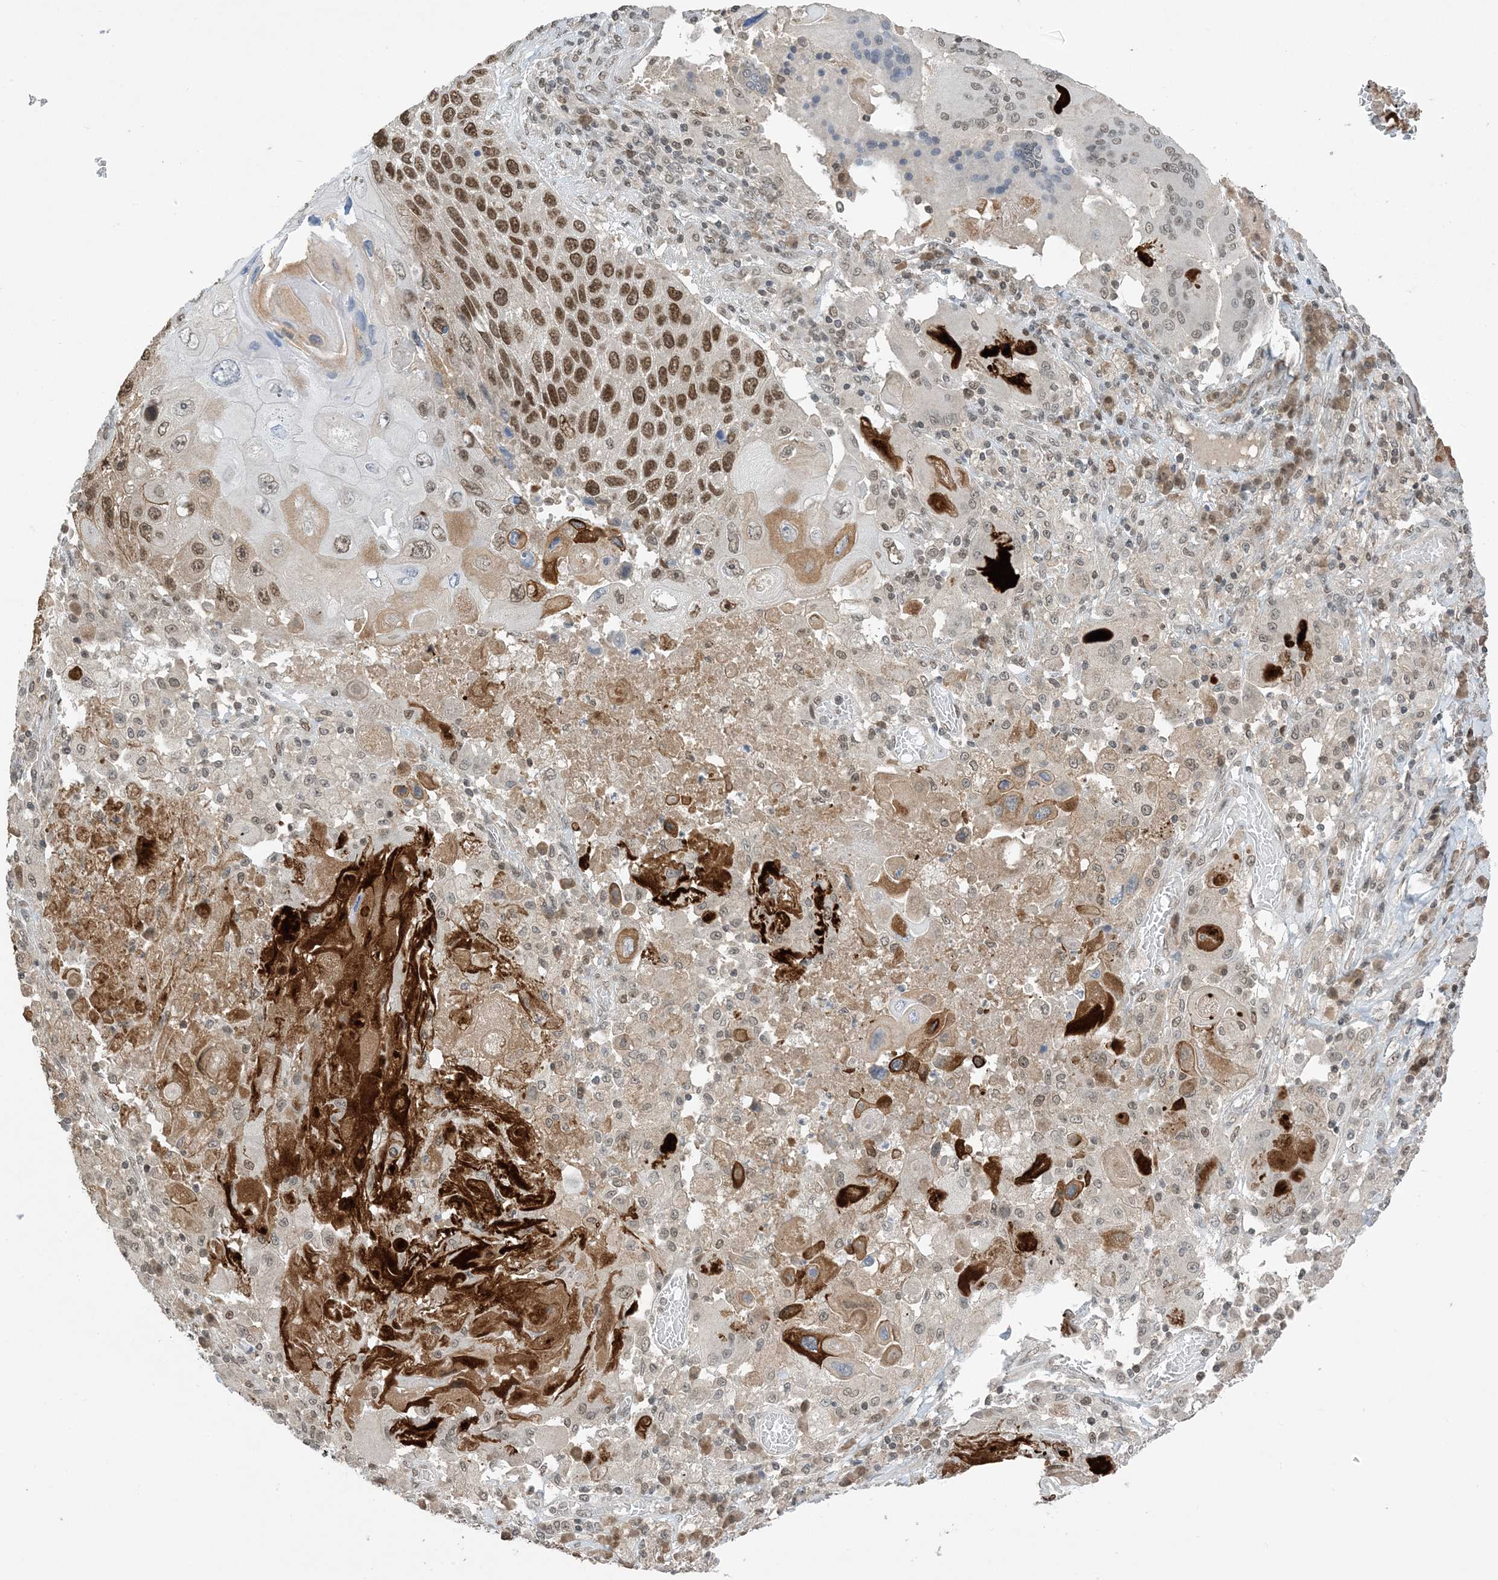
{"staining": {"intensity": "moderate", "quantity": ">75%", "location": "nuclear"}, "tissue": "lung cancer", "cell_type": "Tumor cells", "image_type": "cancer", "snomed": [{"axis": "morphology", "description": "Squamous cell carcinoma, NOS"}, {"axis": "topography", "description": "Lung"}], "caption": "Moderate nuclear expression is appreciated in about >75% of tumor cells in squamous cell carcinoma (lung).", "gene": "ACYP2", "patient": {"sex": "male", "age": 61}}